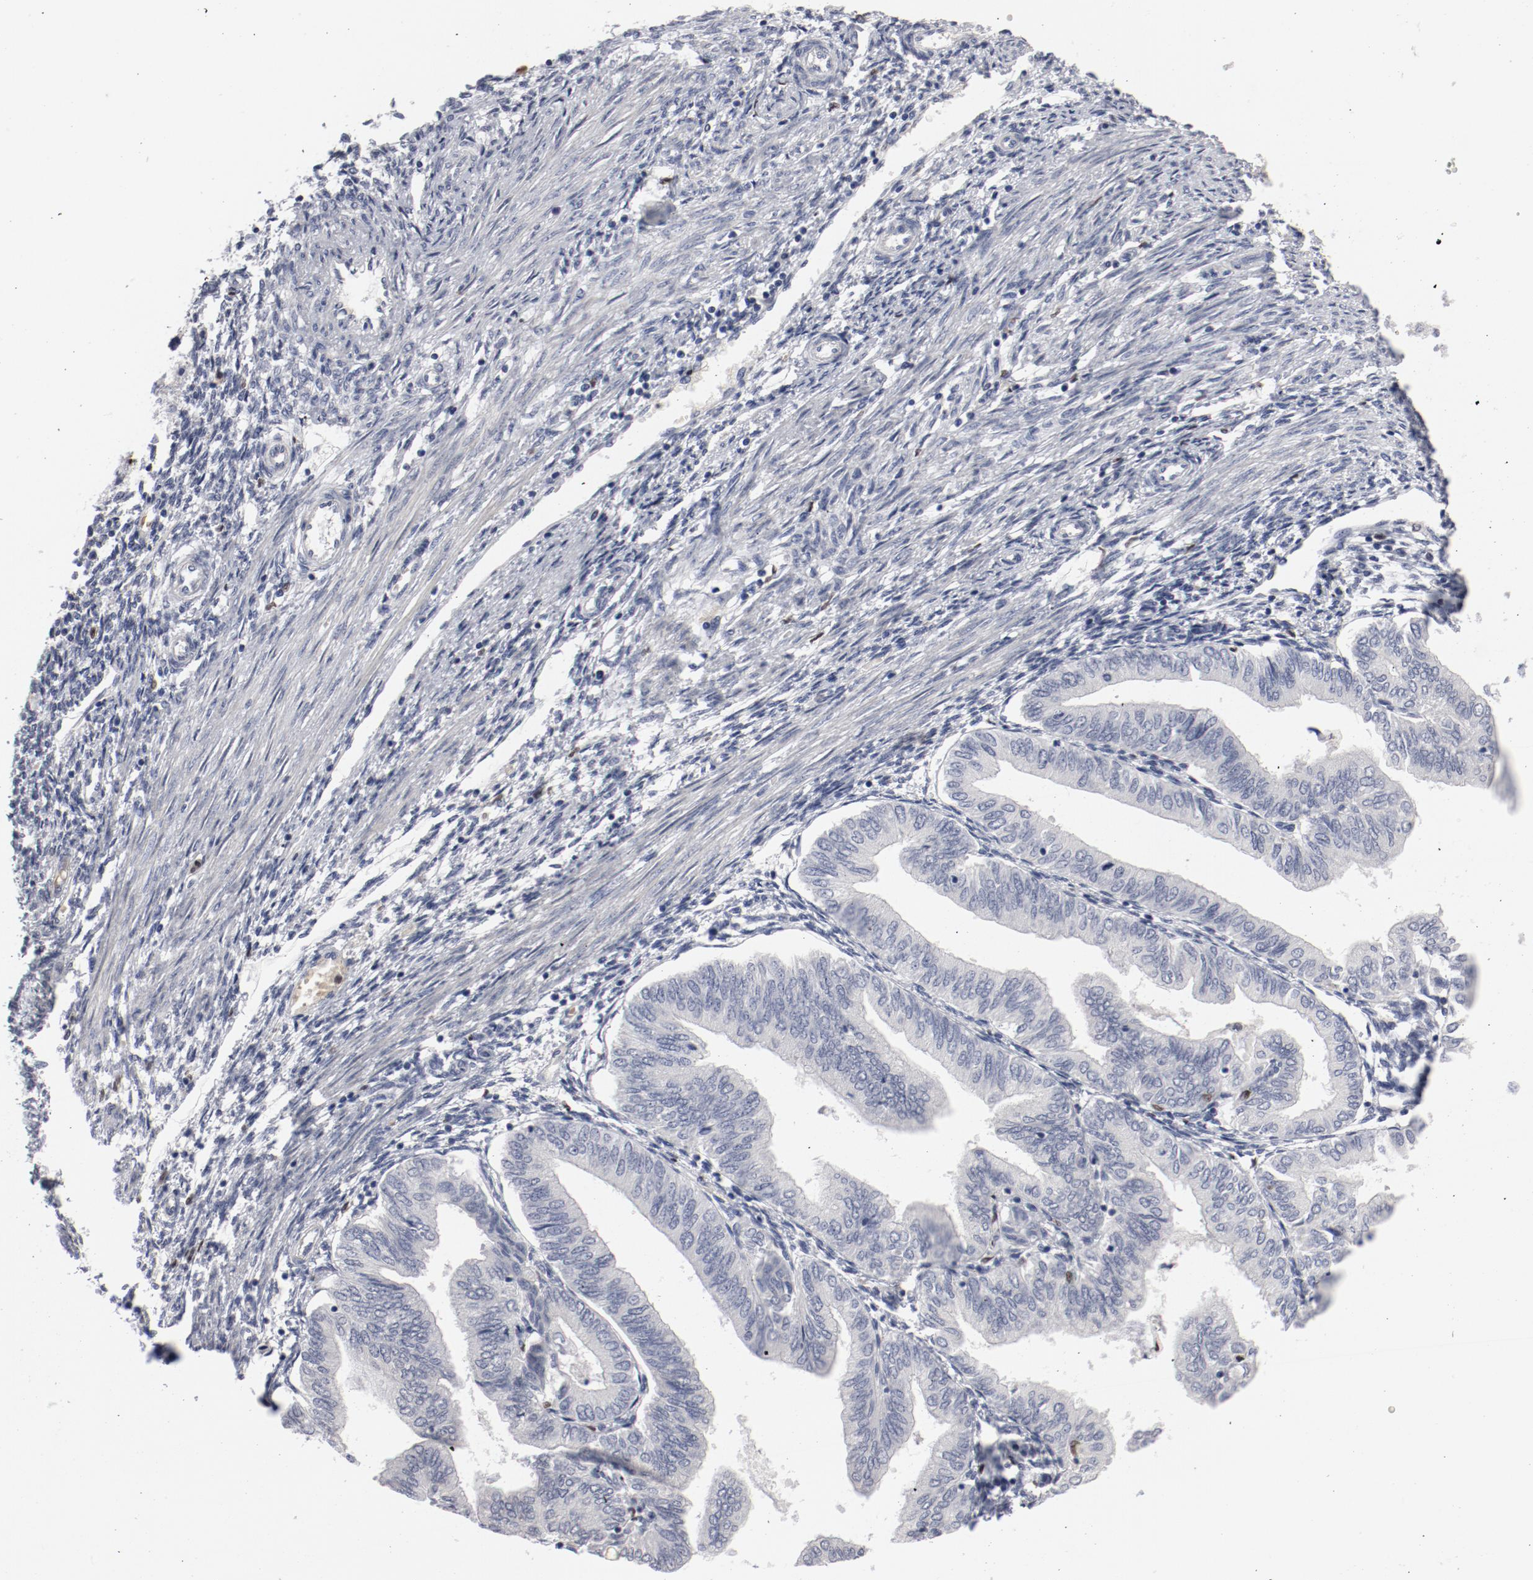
{"staining": {"intensity": "negative", "quantity": "none", "location": "none"}, "tissue": "endometrial cancer", "cell_type": "Tumor cells", "image_type": "cancer", "snomed": [{"axis": "morphology", "description": "Adenocarcinoma, NOS"}, {"axis": "topography", "description": "Endometrium"}], "caption": "IHC image of neoplastic tissue: human endometrial cancer stained with DAB reveals no significant protein positivity in tumor cells. (Brightfield microscopy of DAB immunohistochemistry (IHC) at high magnification).", "gene": "SPI1", "patient": {"sex": "female", "age": 51}}